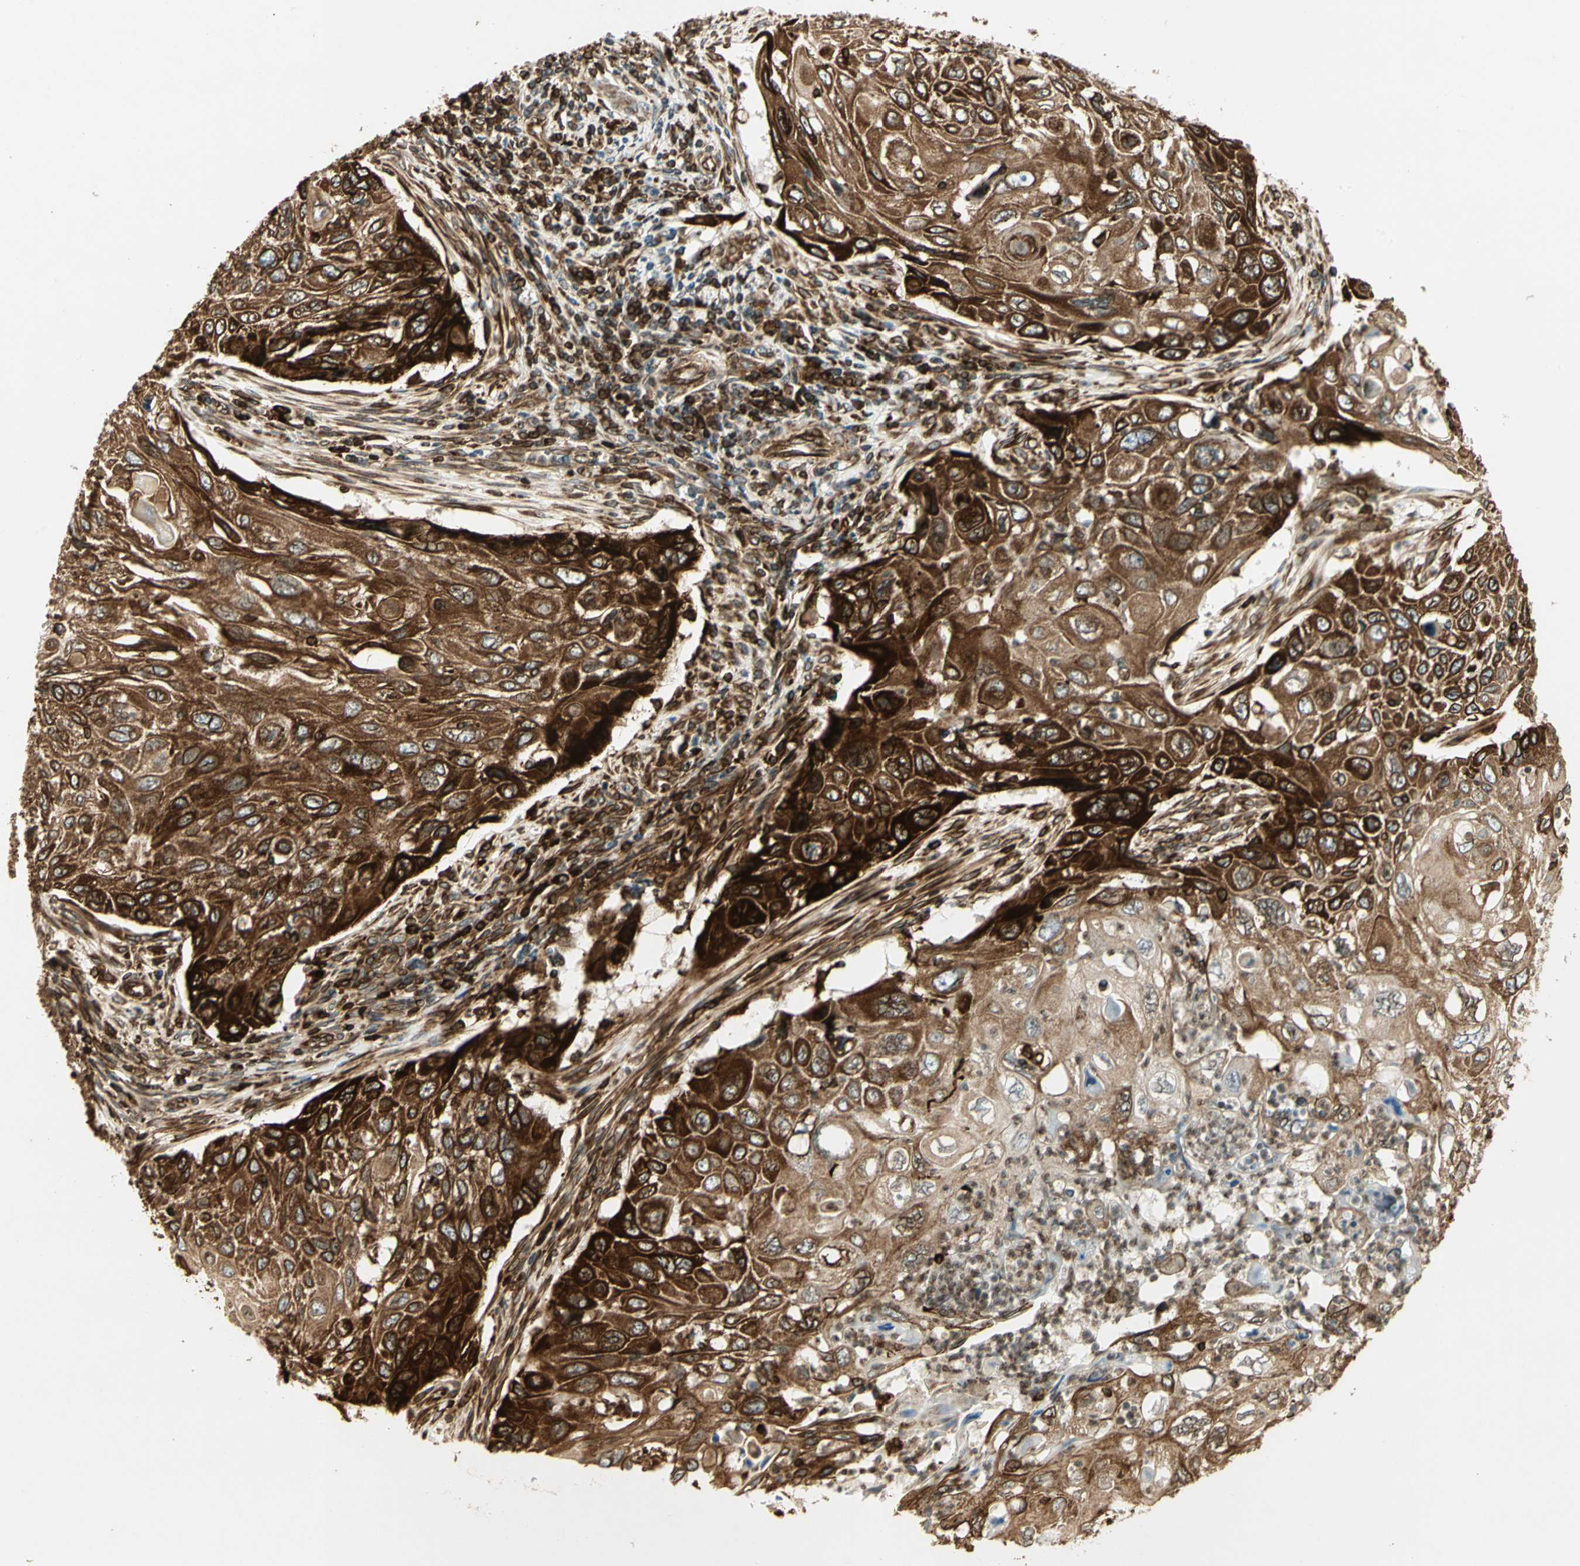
{"staining": {"intensity": "strong", "quantity": ">75%", "location": "cytoplasmic/membranous"}, "tissue": "cervical cancer", "cell_type": "Tumor cells", "image_type": "cancer", "snomed": [{"axis": "morphology", "description": "Squamous cell carcinoma, NOS"}, {"axis": "topography", "description": "Cervix"}], "caption": "Immunohistochemical staining of cervical squamous cell carcinoma displays strong cytoplasmic/membranous protein staining in about >75% of tumor cells. (Stains: DAB in brown, nuclei in blue, Microscopy: brightfield microscopy at high magnification).", "gene": "TAPBP", "patient": {"sex": "female", "age": 70}}